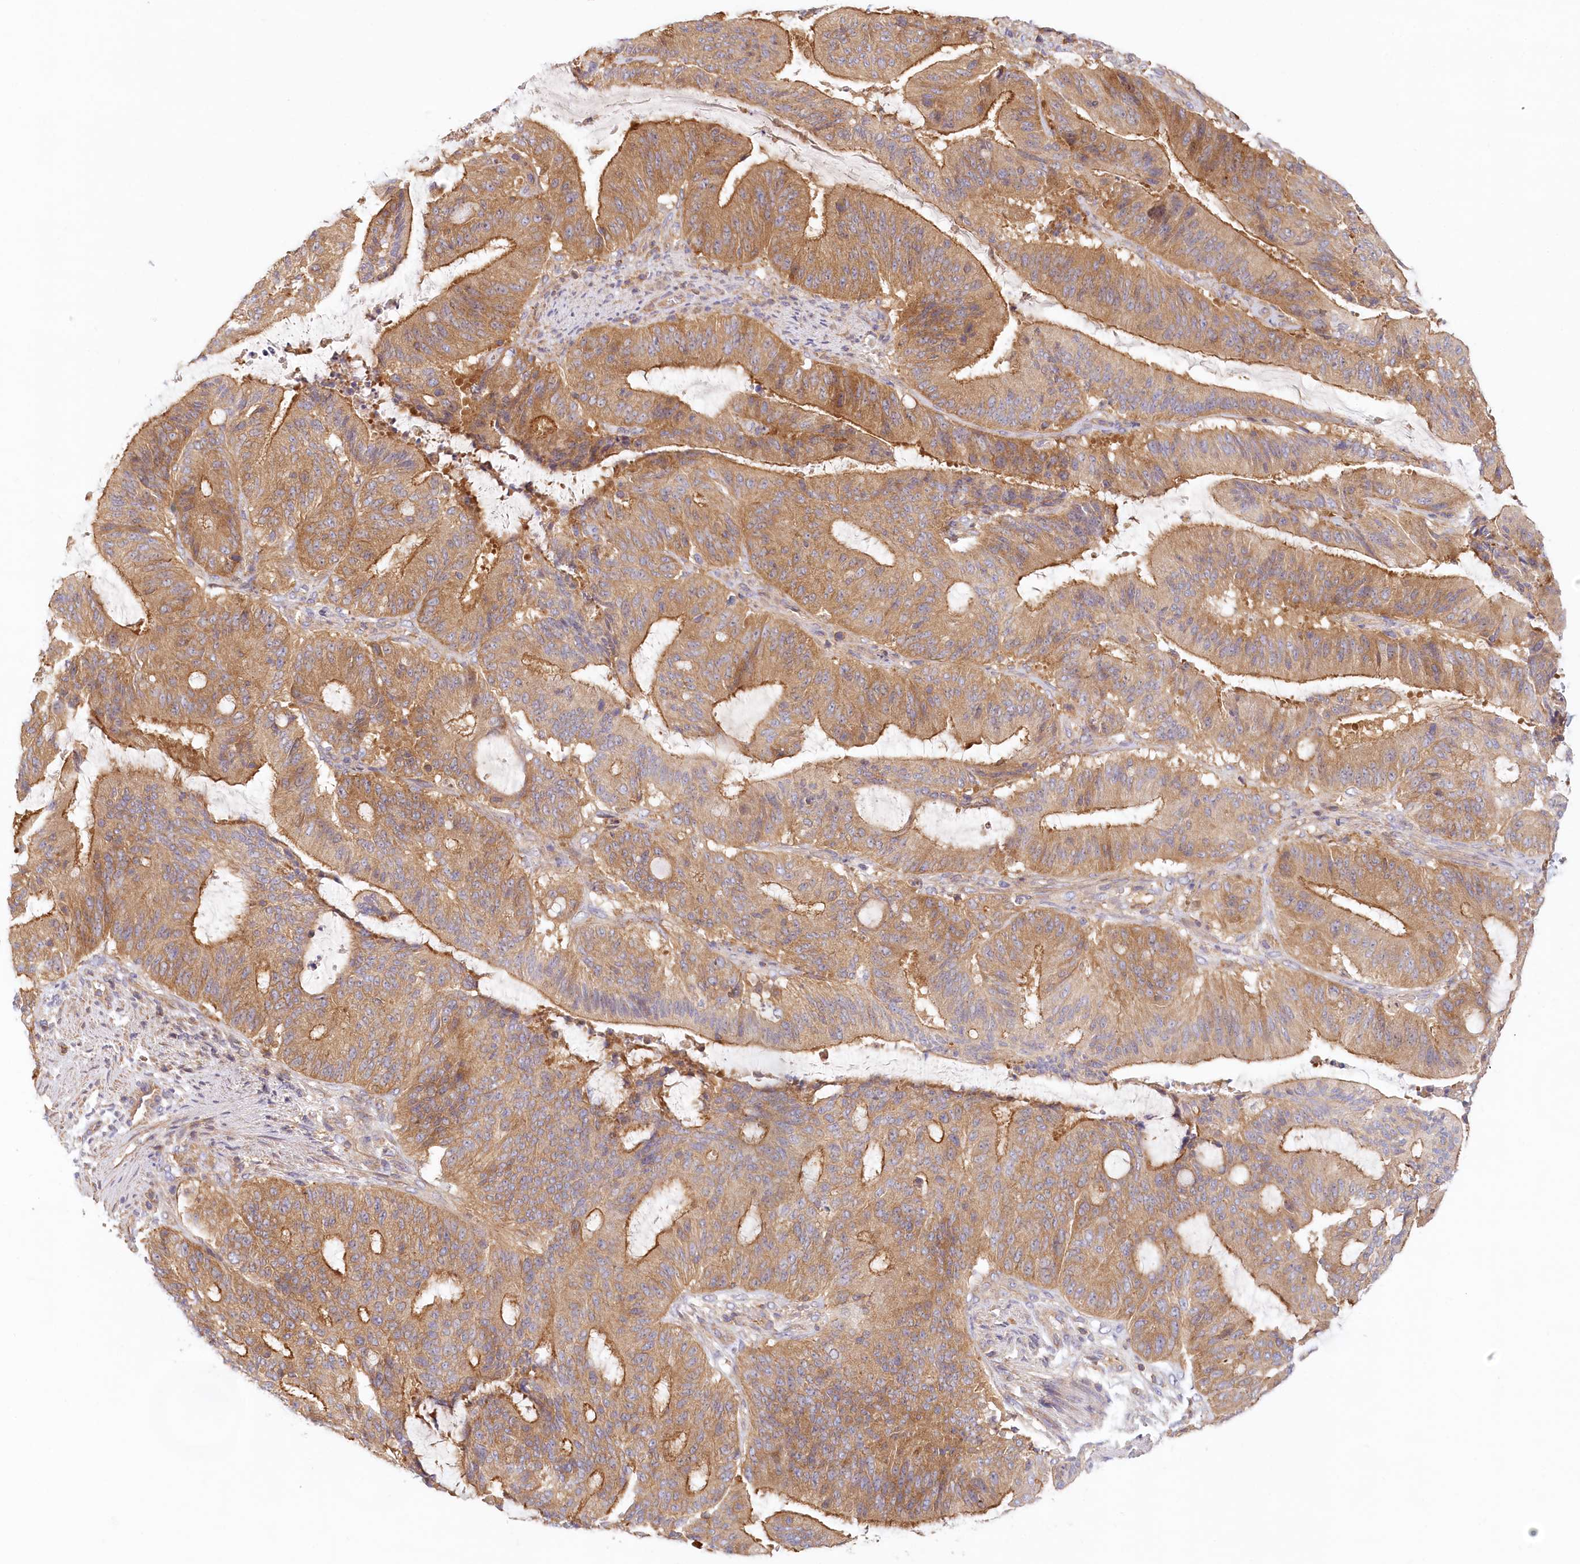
{"staining": {"intensity": "moderate", "quantity": ">75%", "location": "cytoplasmic/membranous"}, "tissue": "liver cancer", "cell_type": "Tumor cells", "image_type": "cancer", "snomed": [{"axis": "morphology", "description": "Normal tissue, NOS"}, {"axis": "morphology", "description": "Cholangiocarcinoma"}, {"axis": "topography", "description": "Liver"}, {"axis": "topography", "description": "Peripheral nerve tissue"}], "caption": "Tumor cells show medium levels of moderate cytoplasmic/membranous expression in about >75% of cells in liver cancer (cholangiocarcinoma).", "gene": "UMPS", "patient": {"sex": "female", "age": 73}}